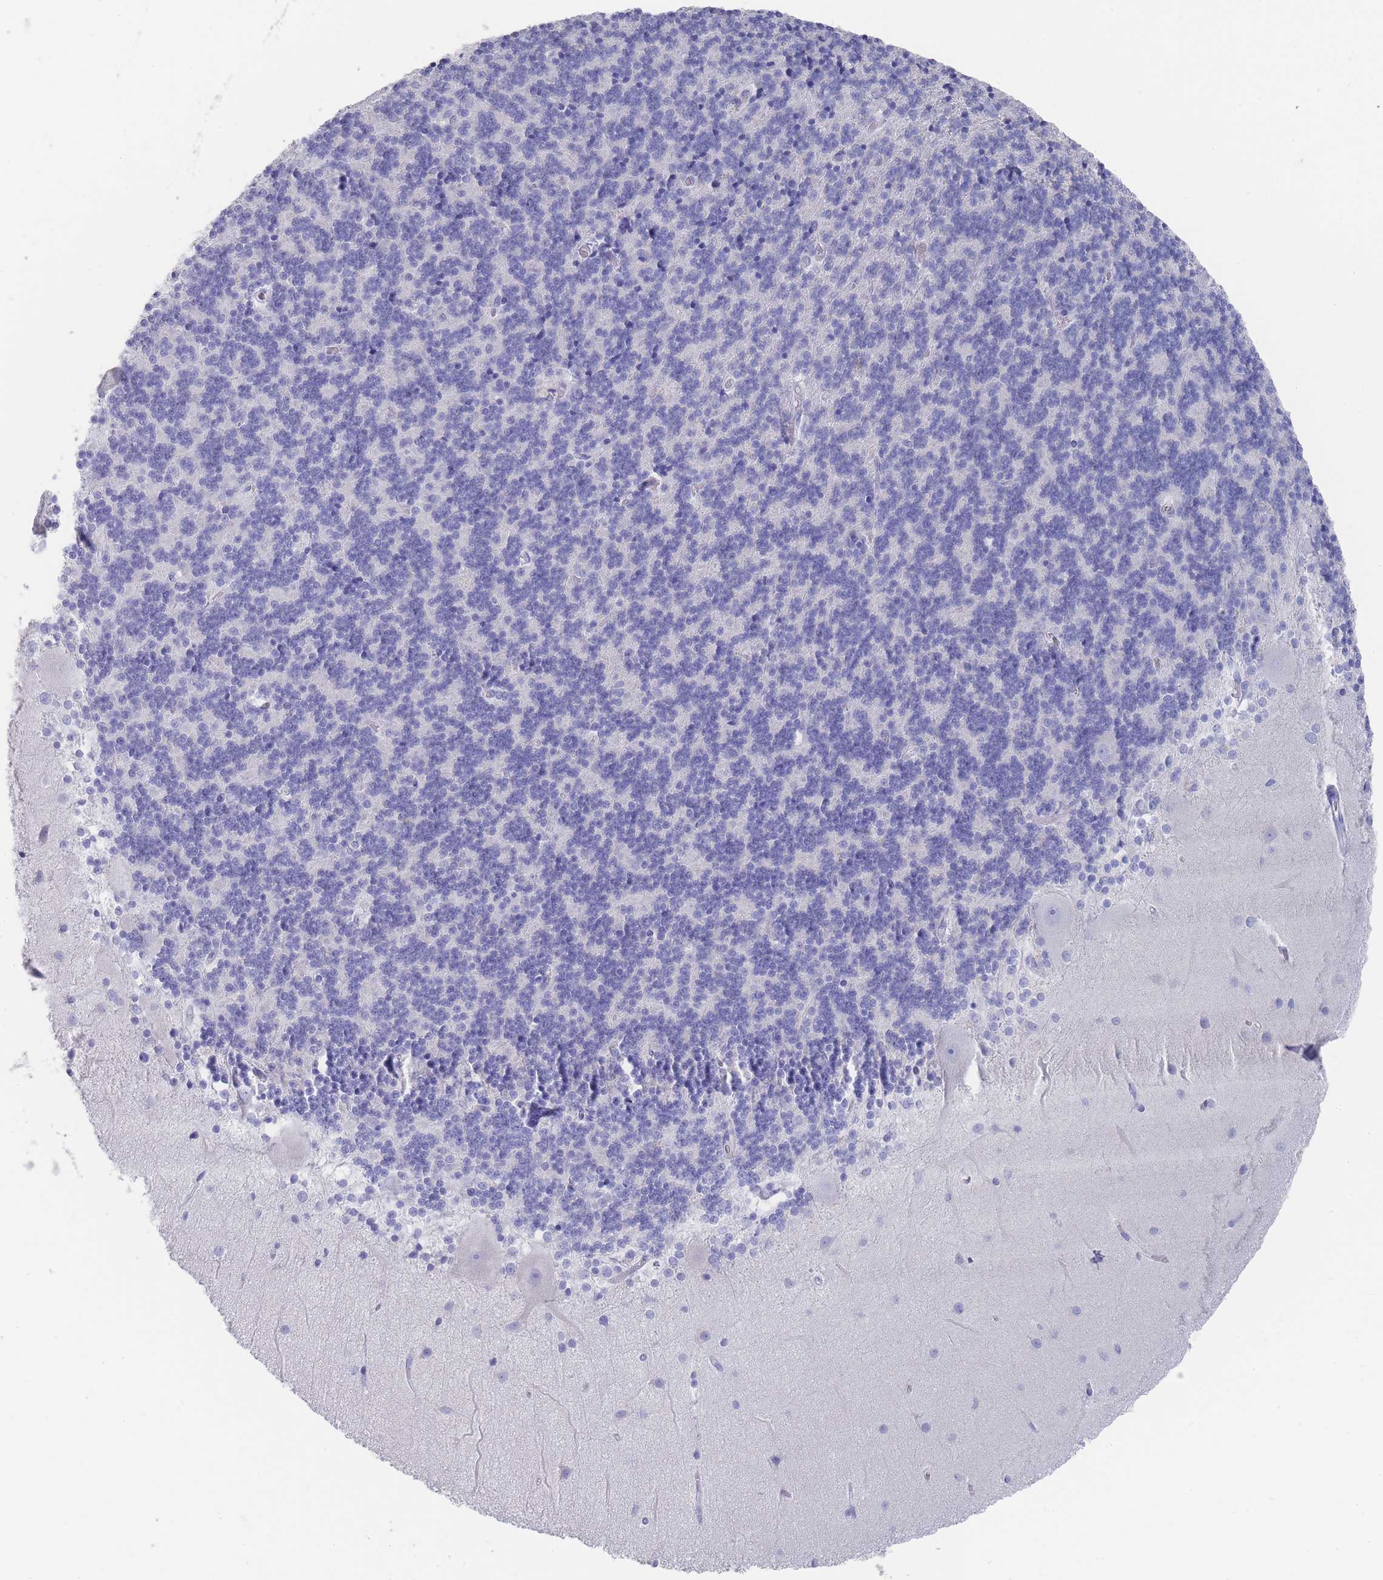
{"staining": {"intensity": "negative", "quantity": "none", "location": "none"}, "tissue": "cerebellum", "cell_type": "Cells in granular layer", "image_type": "normal", "snomed": [{"axis": "morphology", "description": "Normal tissue, NOS"}, {"axis": "topography", "description": "Cerebellum"}], "caption": "The photomicrograph reveals no staining of cells in granular layer in normal cerebellum.", "gene": "RAB2B", "patient": {"sex": "female", "age": 54}}